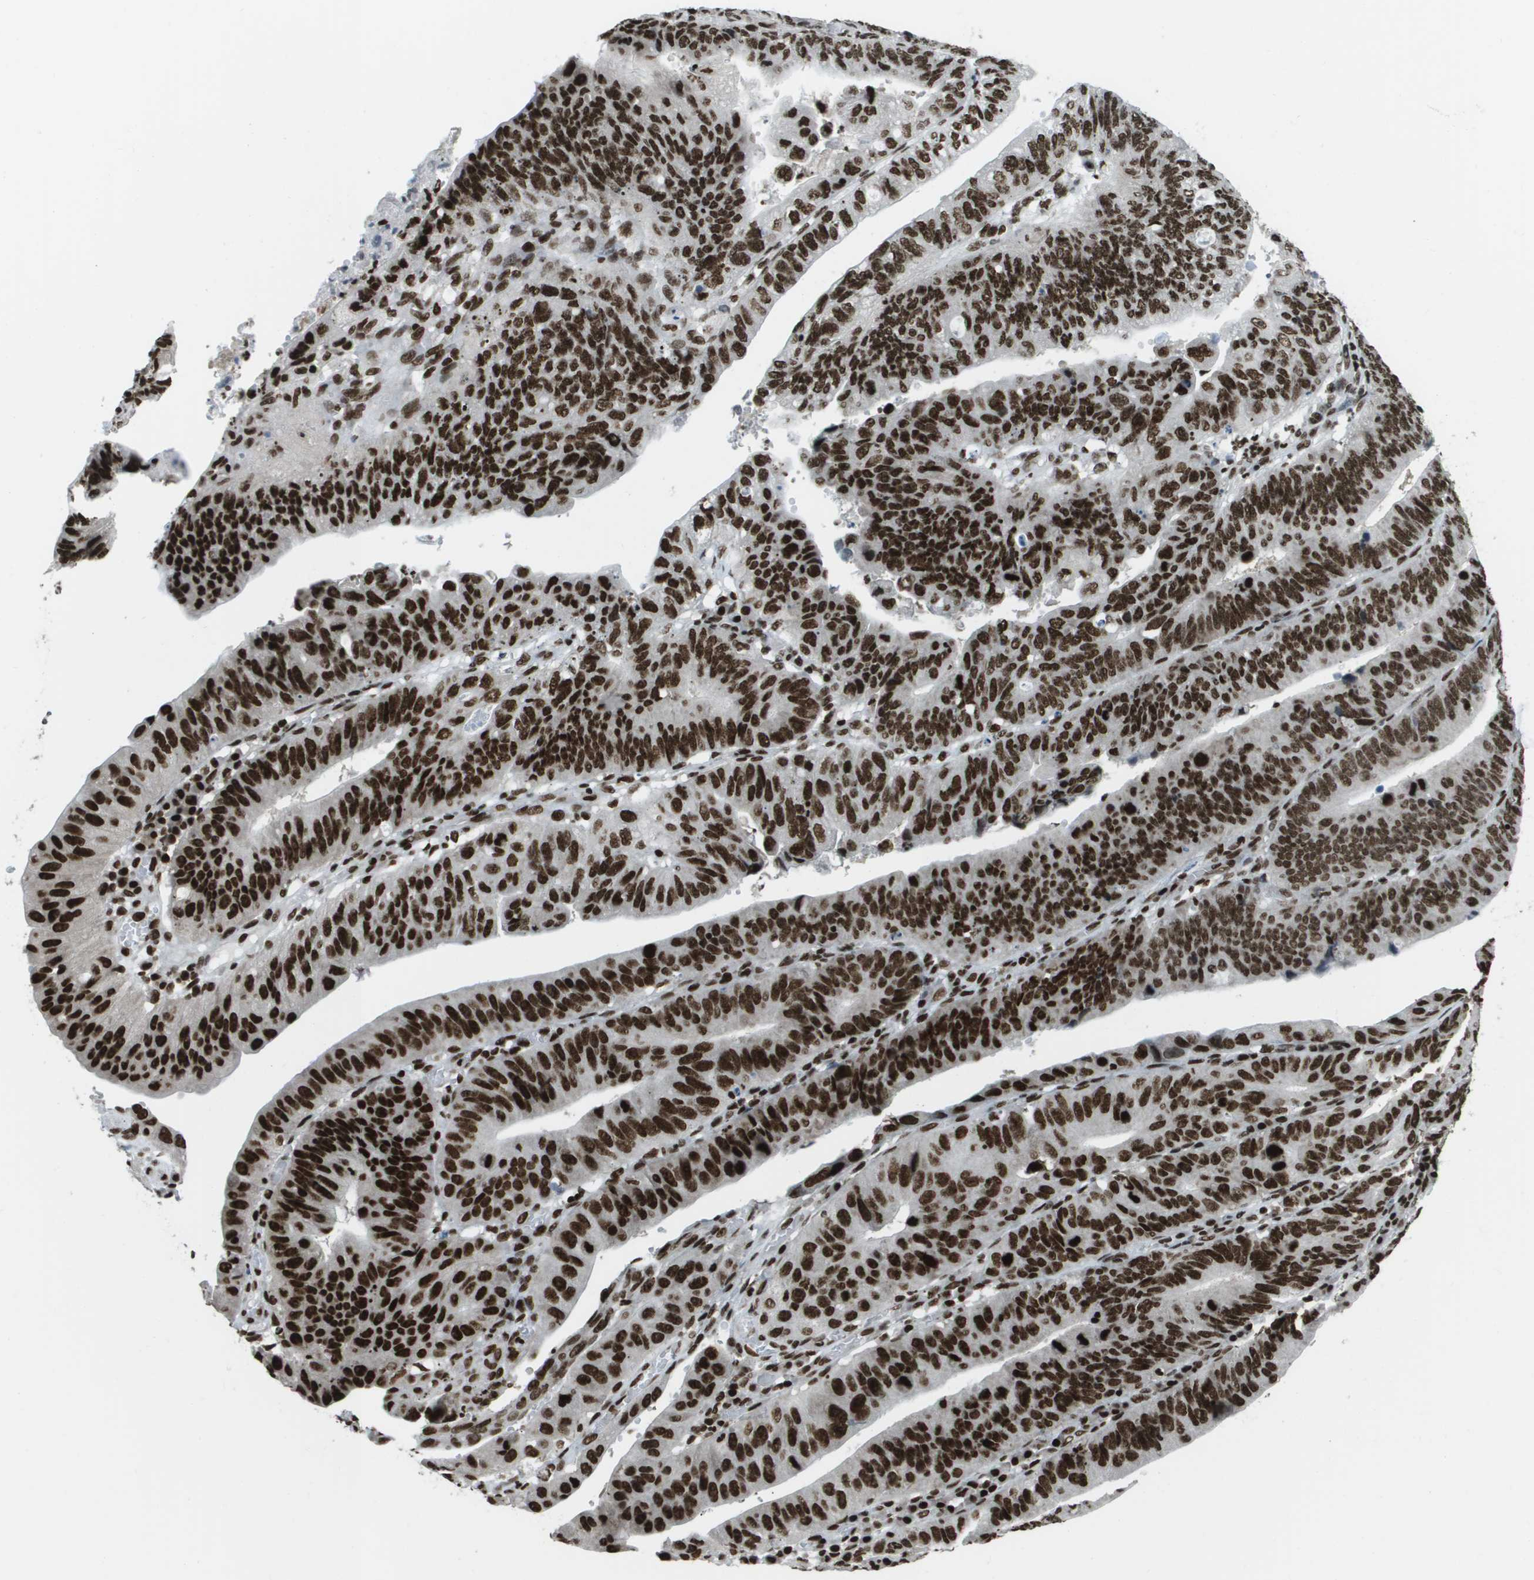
{"staining": {"intensity": "strong", "quantity": ">75%", "location": "nuclear"}, "tissue": "stomach cancer", "cell_type": "Tumor cells", "image_type": "cancer", "snomed": [{"axis": "morphology", "description": "Adenocarcinoma, NOS"}, {"axis": "topography", "description": "Stomach"}], "caption": "Immunohistochemical staining of human adenocarcinoma (stomach) demonstrates high levels of strong nuclear protein positivity in approximately >75% of tumor cells.", "gene": "GLYR1", "patient": {"sex": "male", "age": 59}}